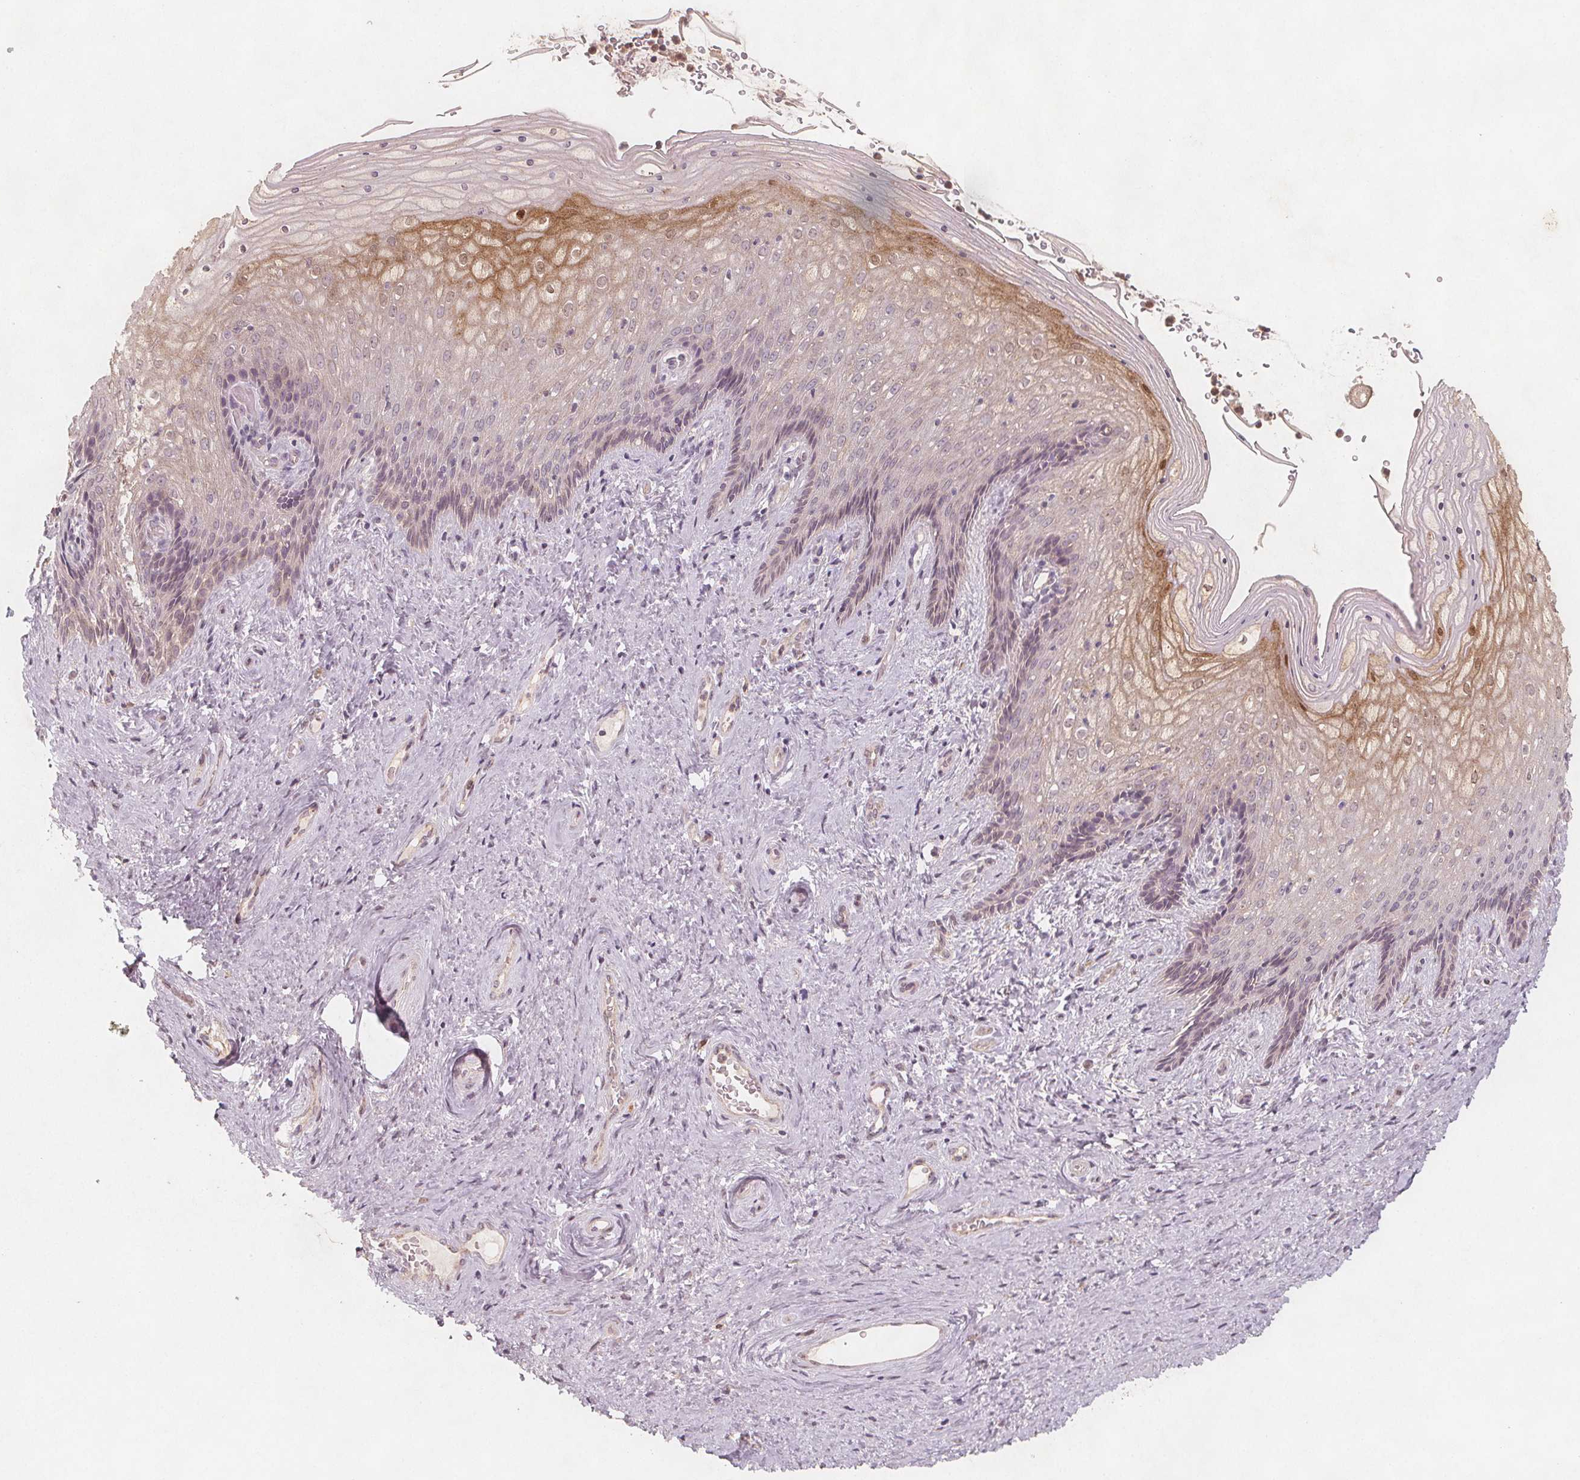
{"staining": {"intensity": "moderate", "quantity": "<25%", "location": "cytoplasmic/membranous,nuclear"}, "tissue": "vagina", "cell_type": "Squamous epithelial cells", "image_type": "normal", "snomed": [{"axis": "morphology", "description": "Normal tissue, NOS"}, {"axis": "topography", "description": "Vagina"}], "caption": "Moderate cytoplasmic/membranous,nuclear staining for a protein is identified in about <25% of squamous epithelial cells of benign vagina using immunohistochemistry.", "gene": "NCSTN", "patient": {"sex": "female", "age": 45}}